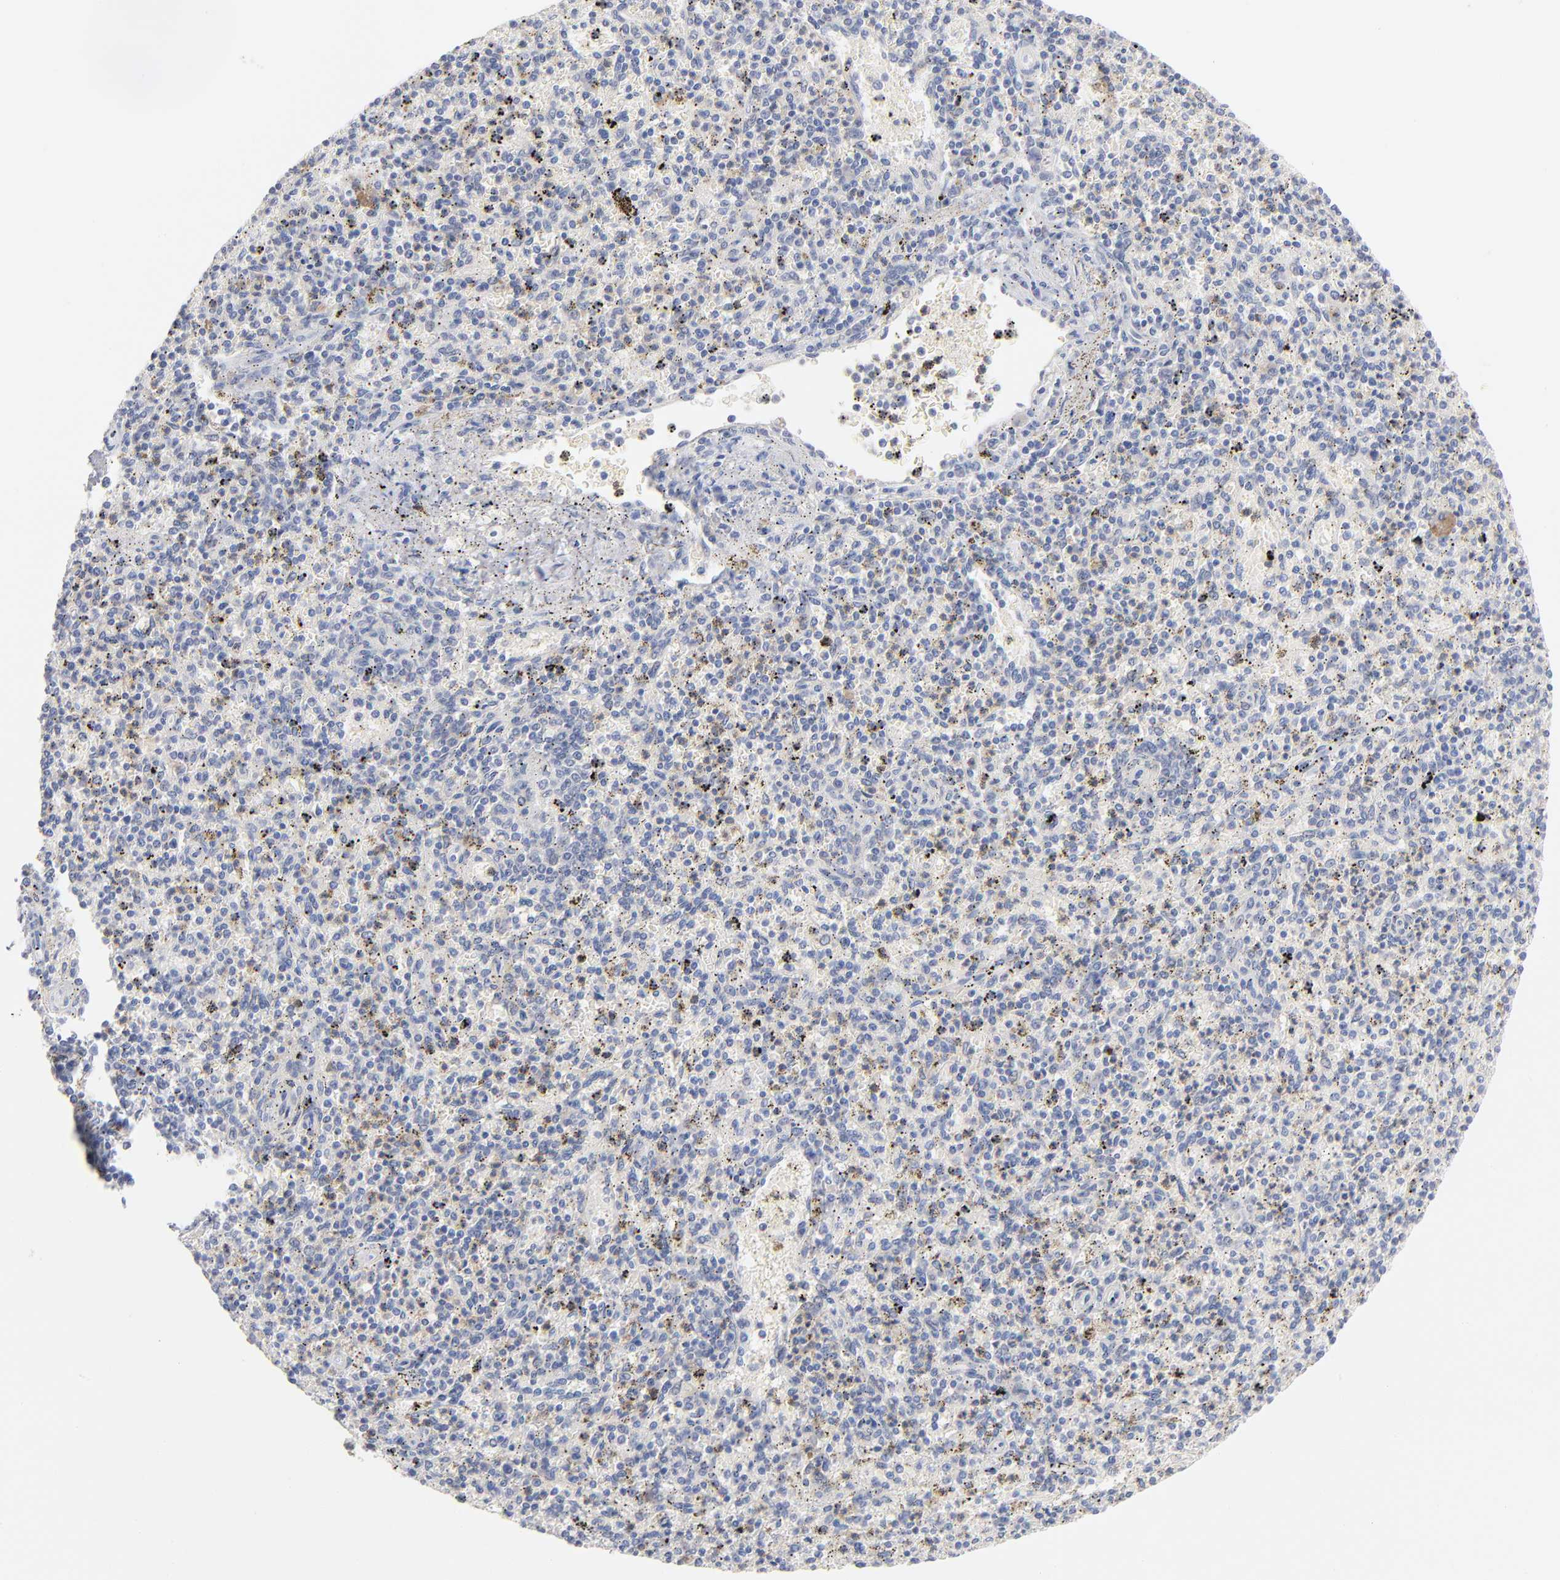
{"staining": {"intensity": "weak", "quantity": "<25%", "location": "cytoplasmic/membranous"}, "tissue": "spleen", "cell_type": "Cells in red pulp", "image_type": "normal", "snomed": [{"axis": "morphology", "description": "Normal tissue, NOS"}, {"axis": "topography", "description": "Spleen"}], "caption": "The image shows no significant expression in cells in red pulp of spleen.", "gene": "F12", "patient": {"sex": "male", "age": 72}}